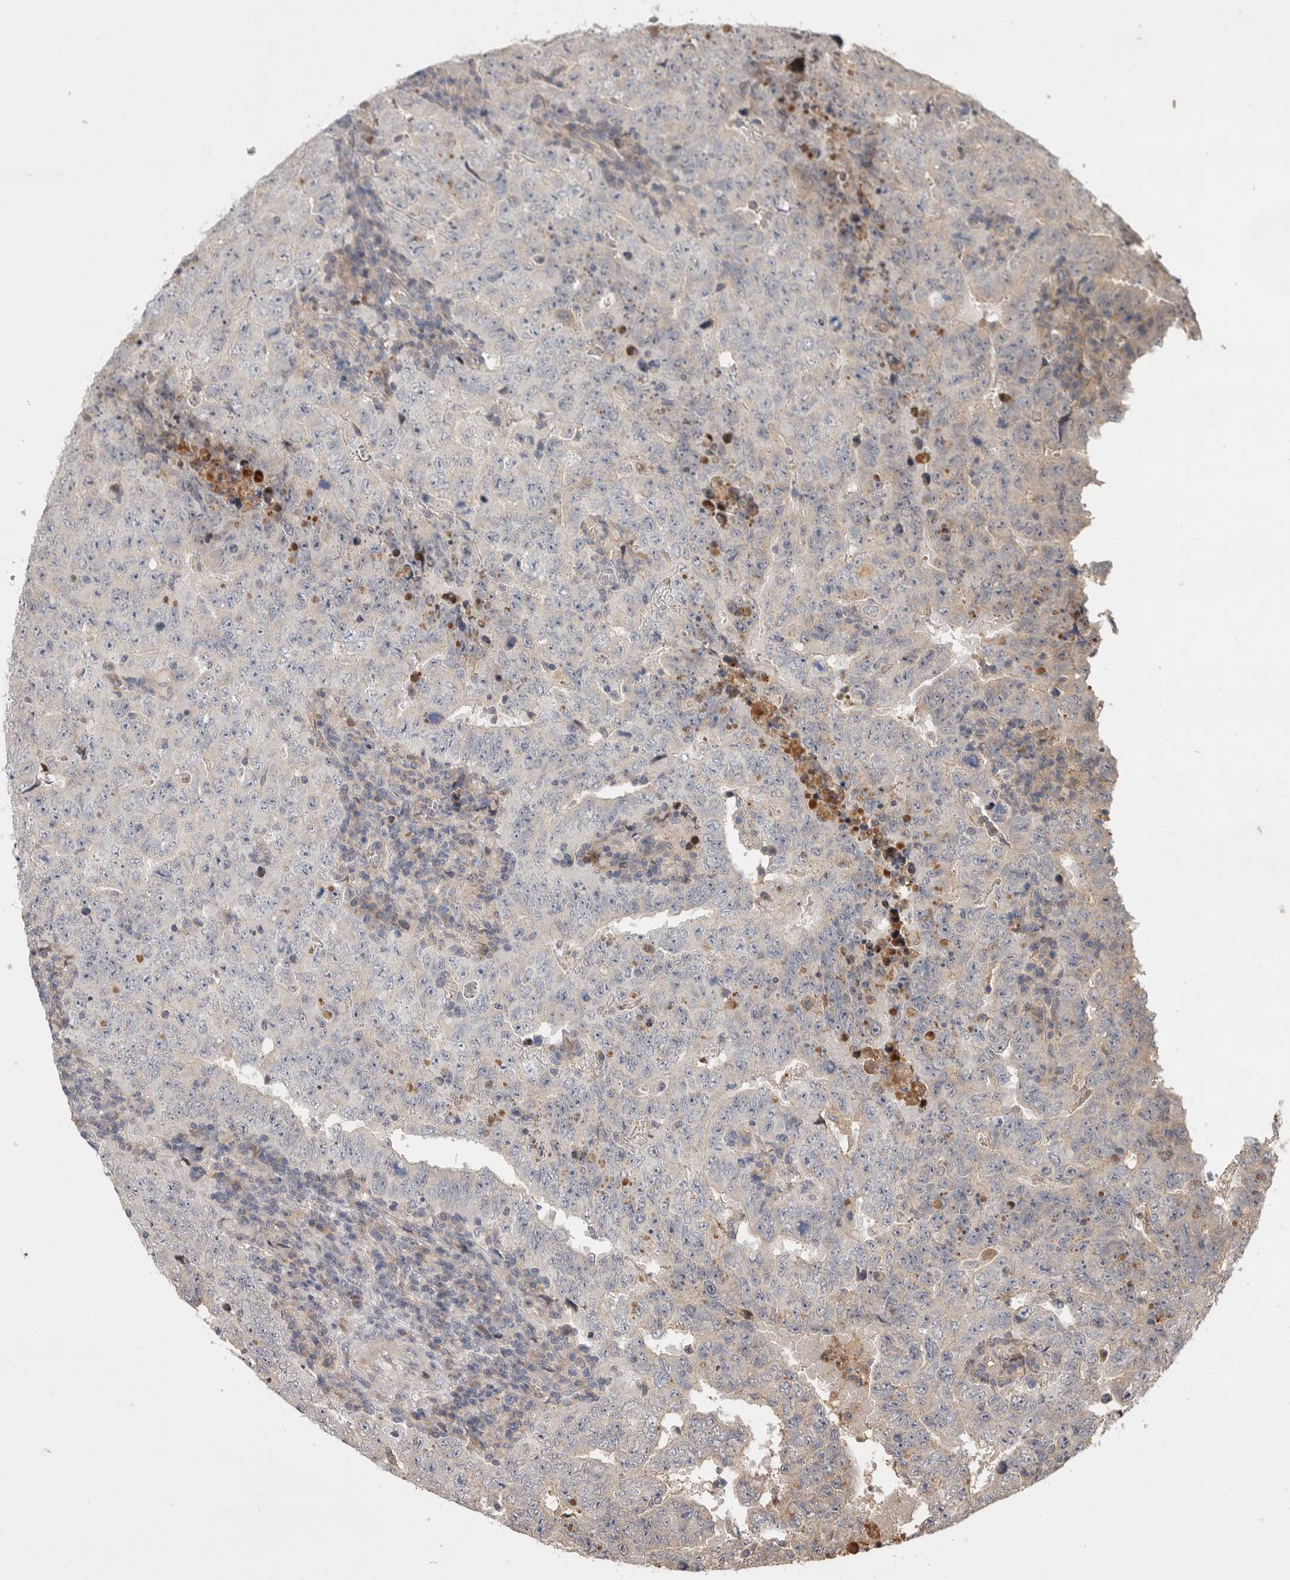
{"staining": {"intensity": "negative", "quantity": "none", "location": "none"}, "tissue": "testis cancer", "cell_type": "Tumor cells", "image_type": "cancer", "snomed": [{"axis": "morphology", "description": "Carcinoma, Embryonal, NOS"}, {"axis": "topography", "description": "Testis"}], "caption": "Embryonal carcinoma (testis) was stained to show a protein in brown. There is no significant staining in tumor cells.", "gene": "VN1R4", "patient": {"sex": "male", "age": 26}}